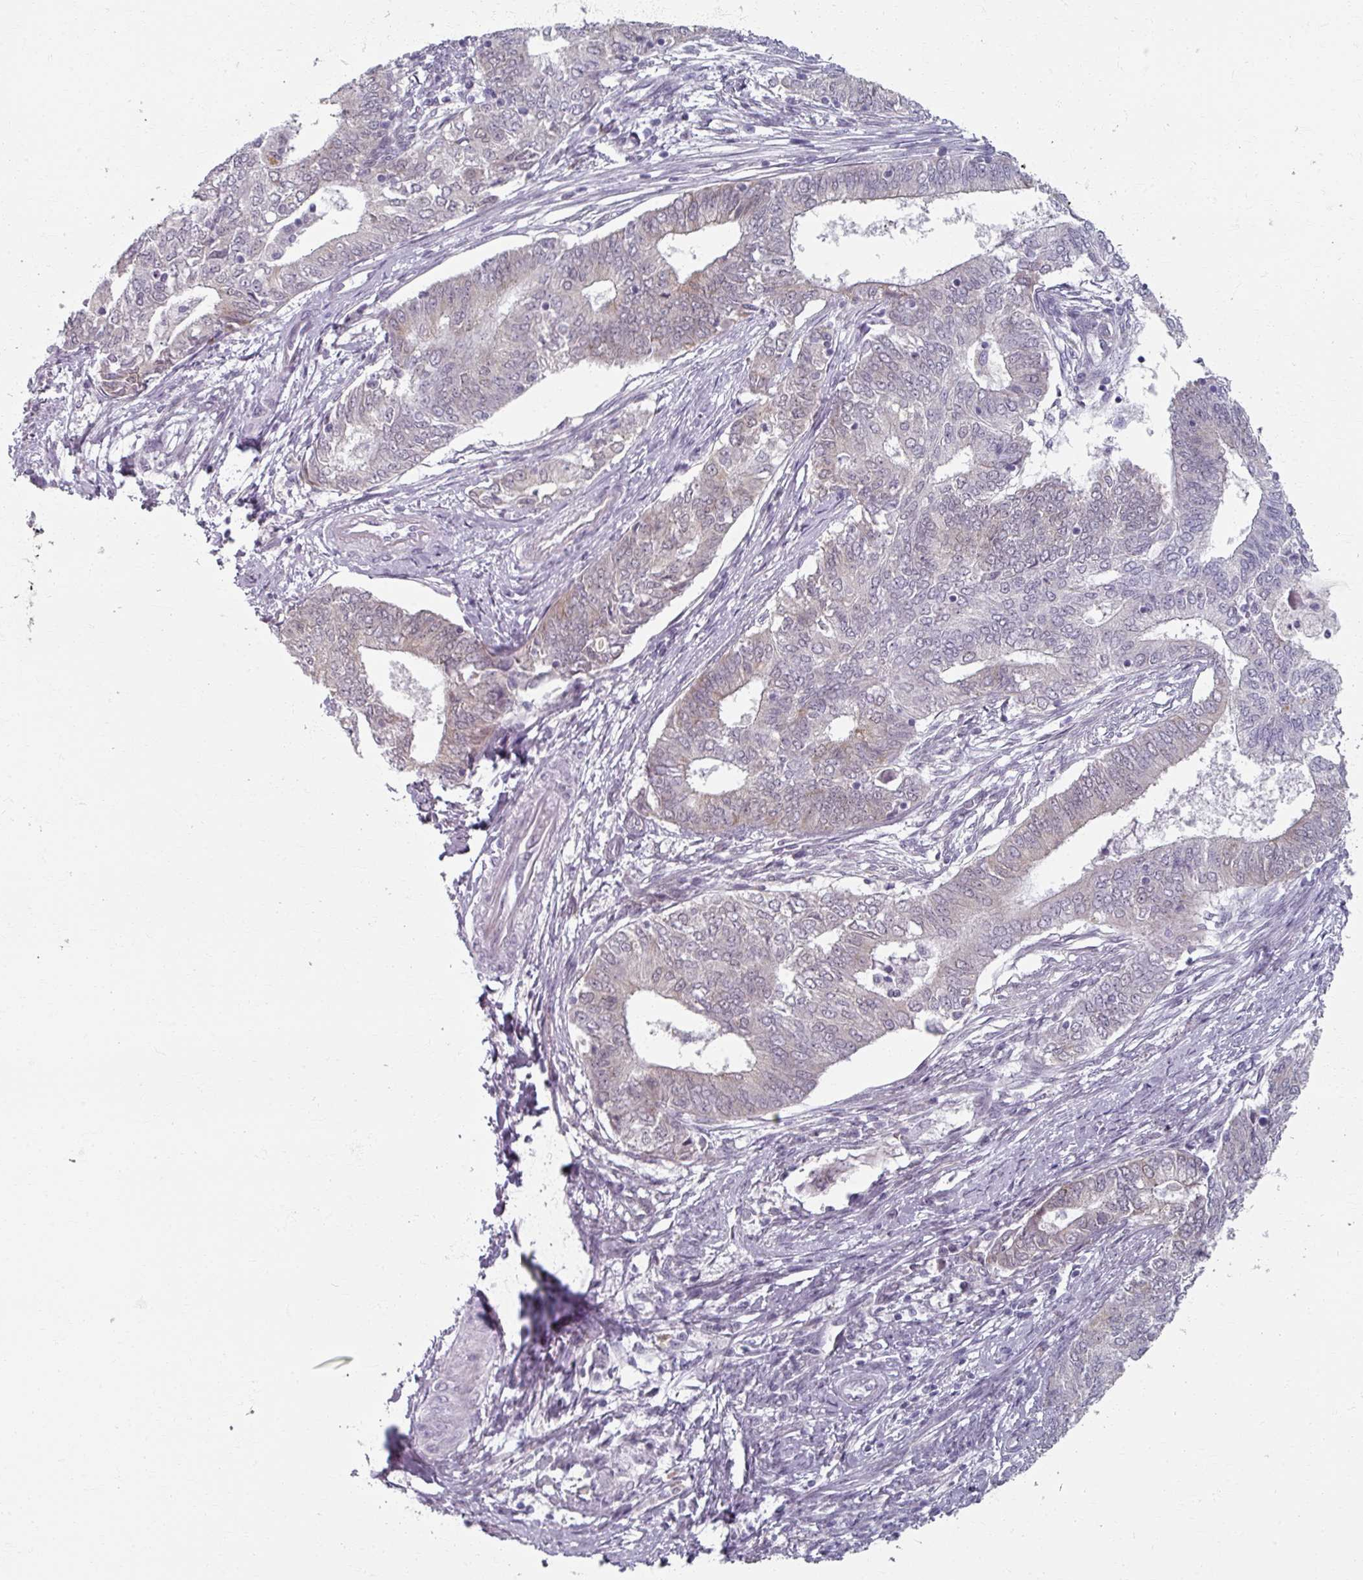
{"staining": {"intensity": "negative", "quantity": "none", "location": "none"}, "tissue": "endometrial cancer", "cell_type": "Tumor cells", "image_type": "cancer", "snomed": [{"axis": "morphology", "description": "Adenocarcinoma, NOS"}, {"axis": "topography", "description": "Endometrium"}], "caption": "Tumor cells show no significant expression in adenocarcinoma (endometrial). (Stains: DAB IHC with hematoxylin counter stain, Microscopy: brightfield microscopy at high magnification).", "gene": "RIPOR3", "patient": {"sex": "female", "age": 62}}